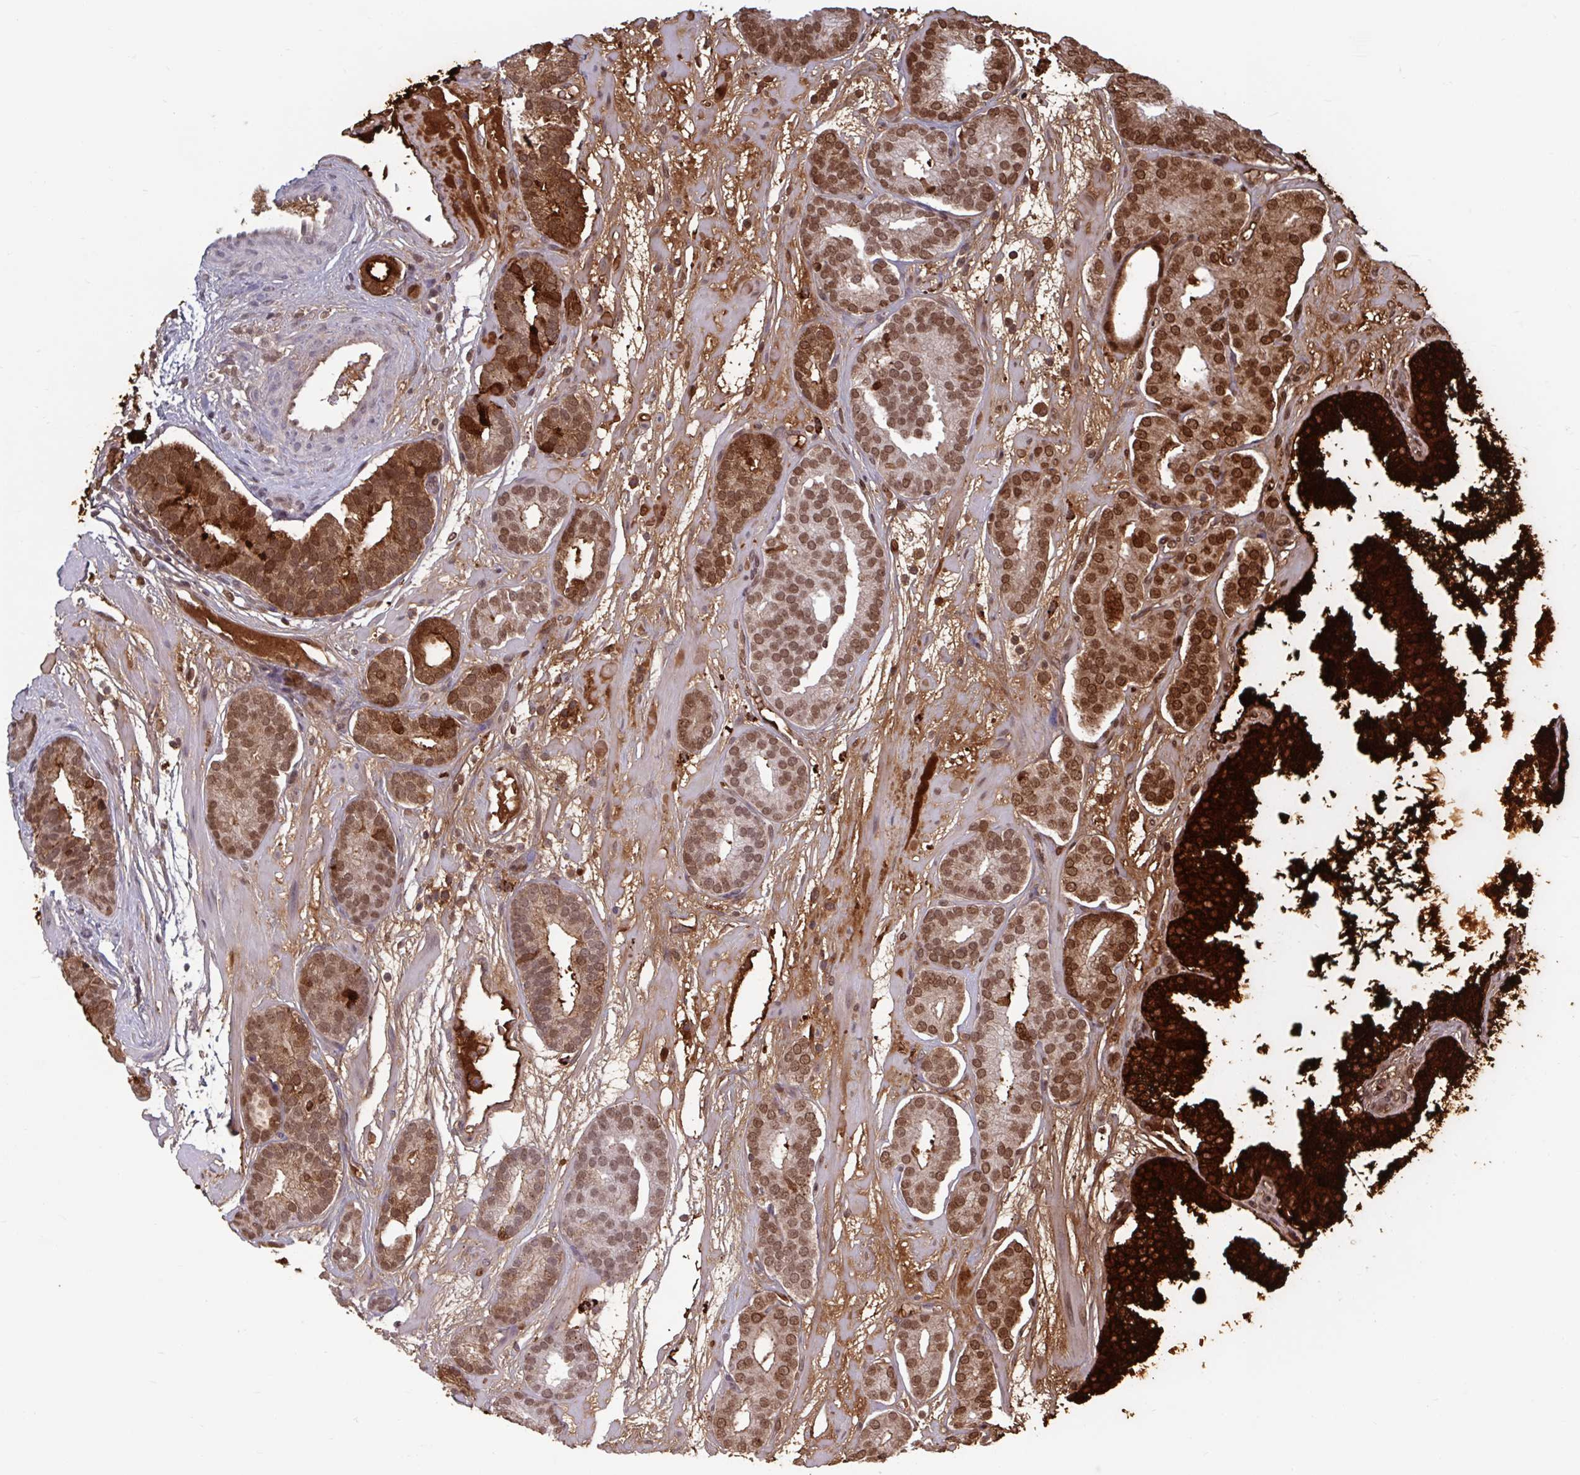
{"staining": {"intensity": "moderate", "quantity": ">75%", "location": "nuclear"}, "tissue": "prostate cancer", "cell_type": "Tumor cells", "image_type": "cancer", "snomed": [{"axis": "morphology", "description": "Adenocarcinoma, High grade"}, {"axis": "topography", "description": "Prostate"}], "caption": "High-power microscopy captured an immunohistochemistry histopathology image of prostate cancer (adenocarcinoma (high-grade)), revealing moderate nuclear positivity in about >75% of tumor cells. (brown staining indicates protein expression, while blue staining denotes nuclei).", "gene": "MSMB", "patient": {"sex": "male", "age": 66}}